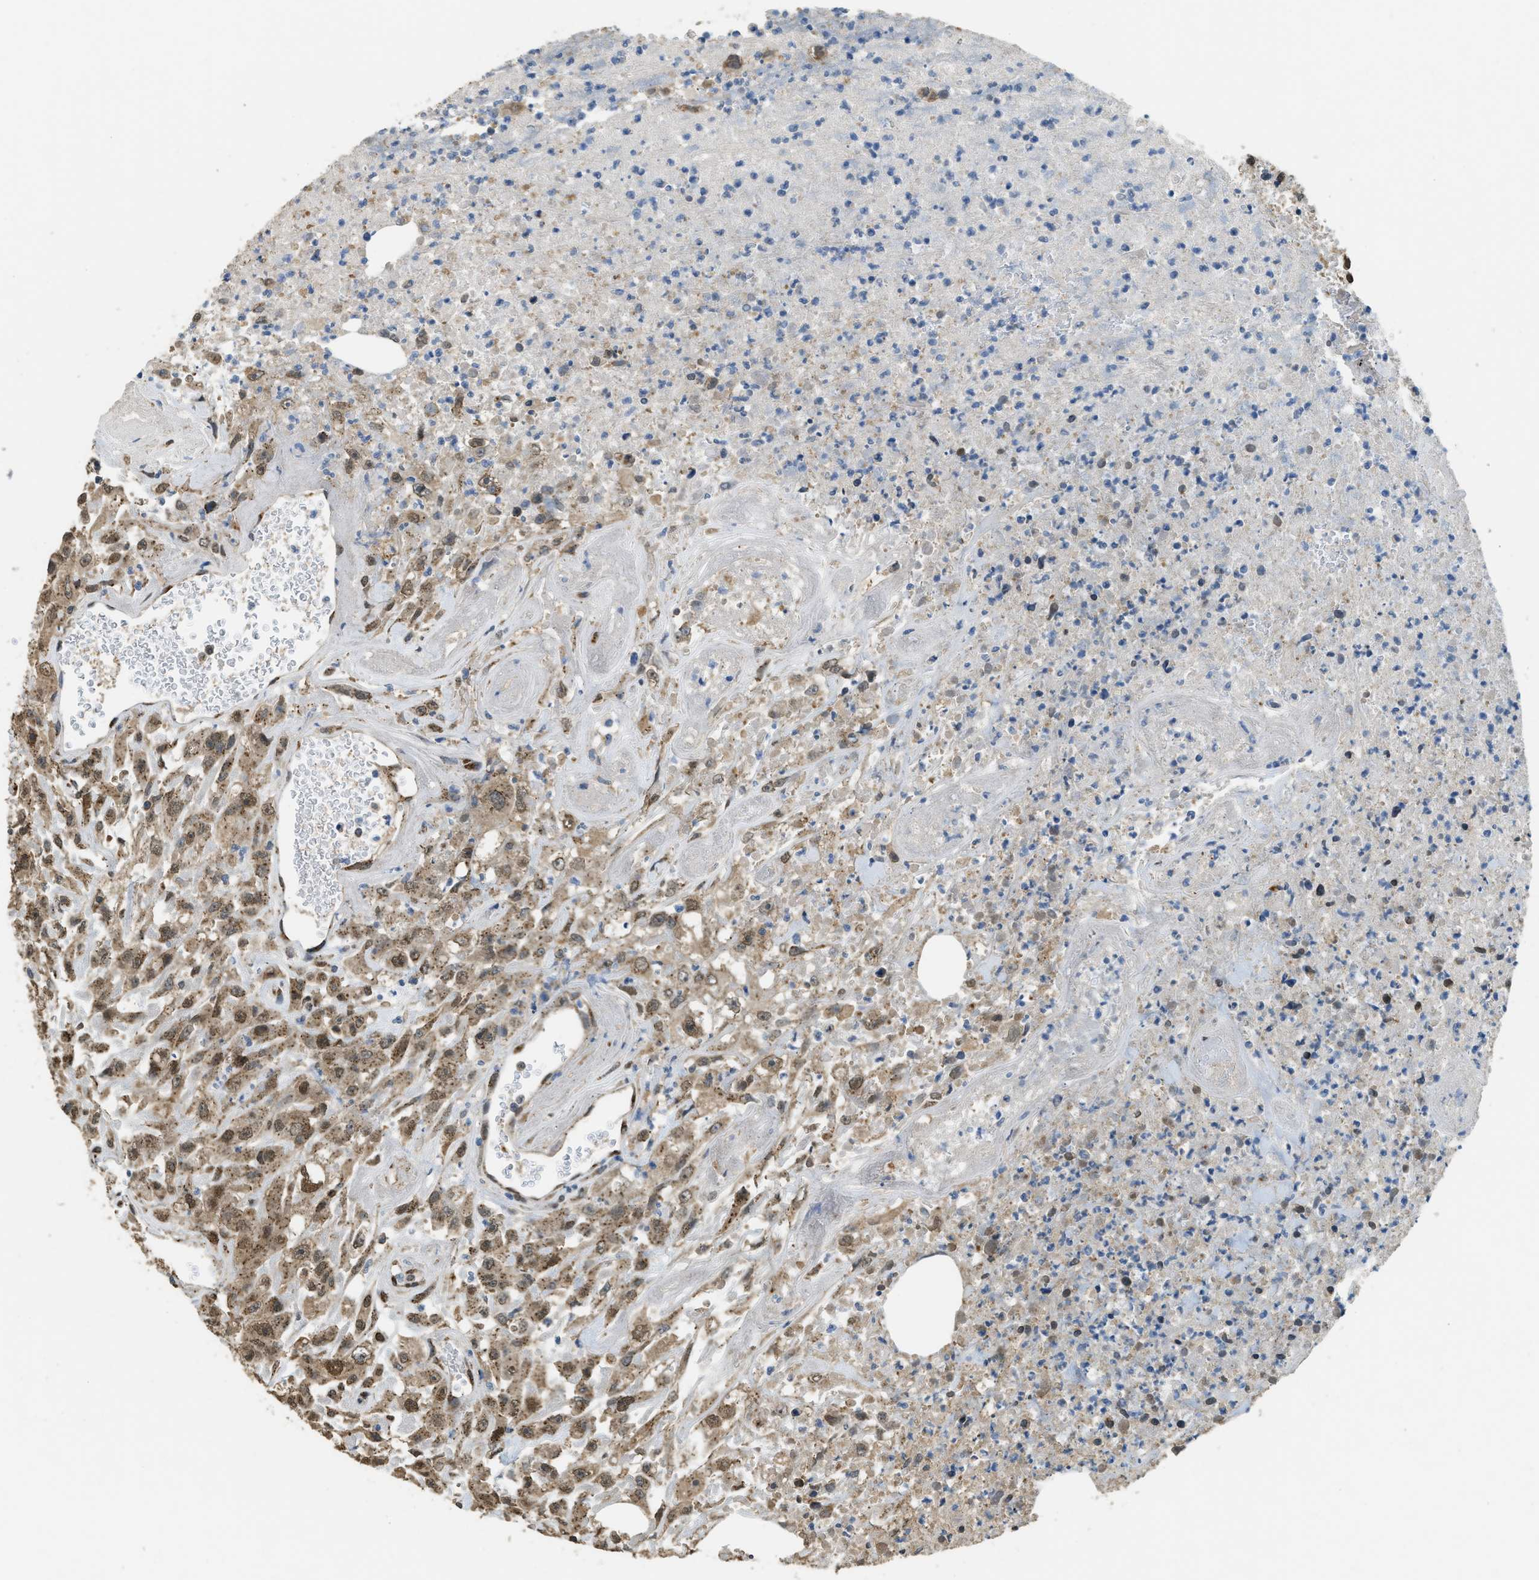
{"staining": {"intensity": "moderate", "quantity": ">75%", "location": "cytoplasmic/membranous,nuclear"}, "tissue": "urothelial cancer", "cell_type": "Tumor cells", "image_type": "cancer", "snomed": [{"axis": "morphology", "description": "Urothelial carcinoma, High grade"}, {"axis": "topography", "description": "Urinary bladder"}], "caption": "Moderate cytoplasmic/membranous and nuclear staining for a protein is identified in about >75% of tumor cells of high-grade urothelial carcinoma using immunohistochemistry (IHC).", "gene": "IPO7", "patient": {"sex": "male", "age": 46}}